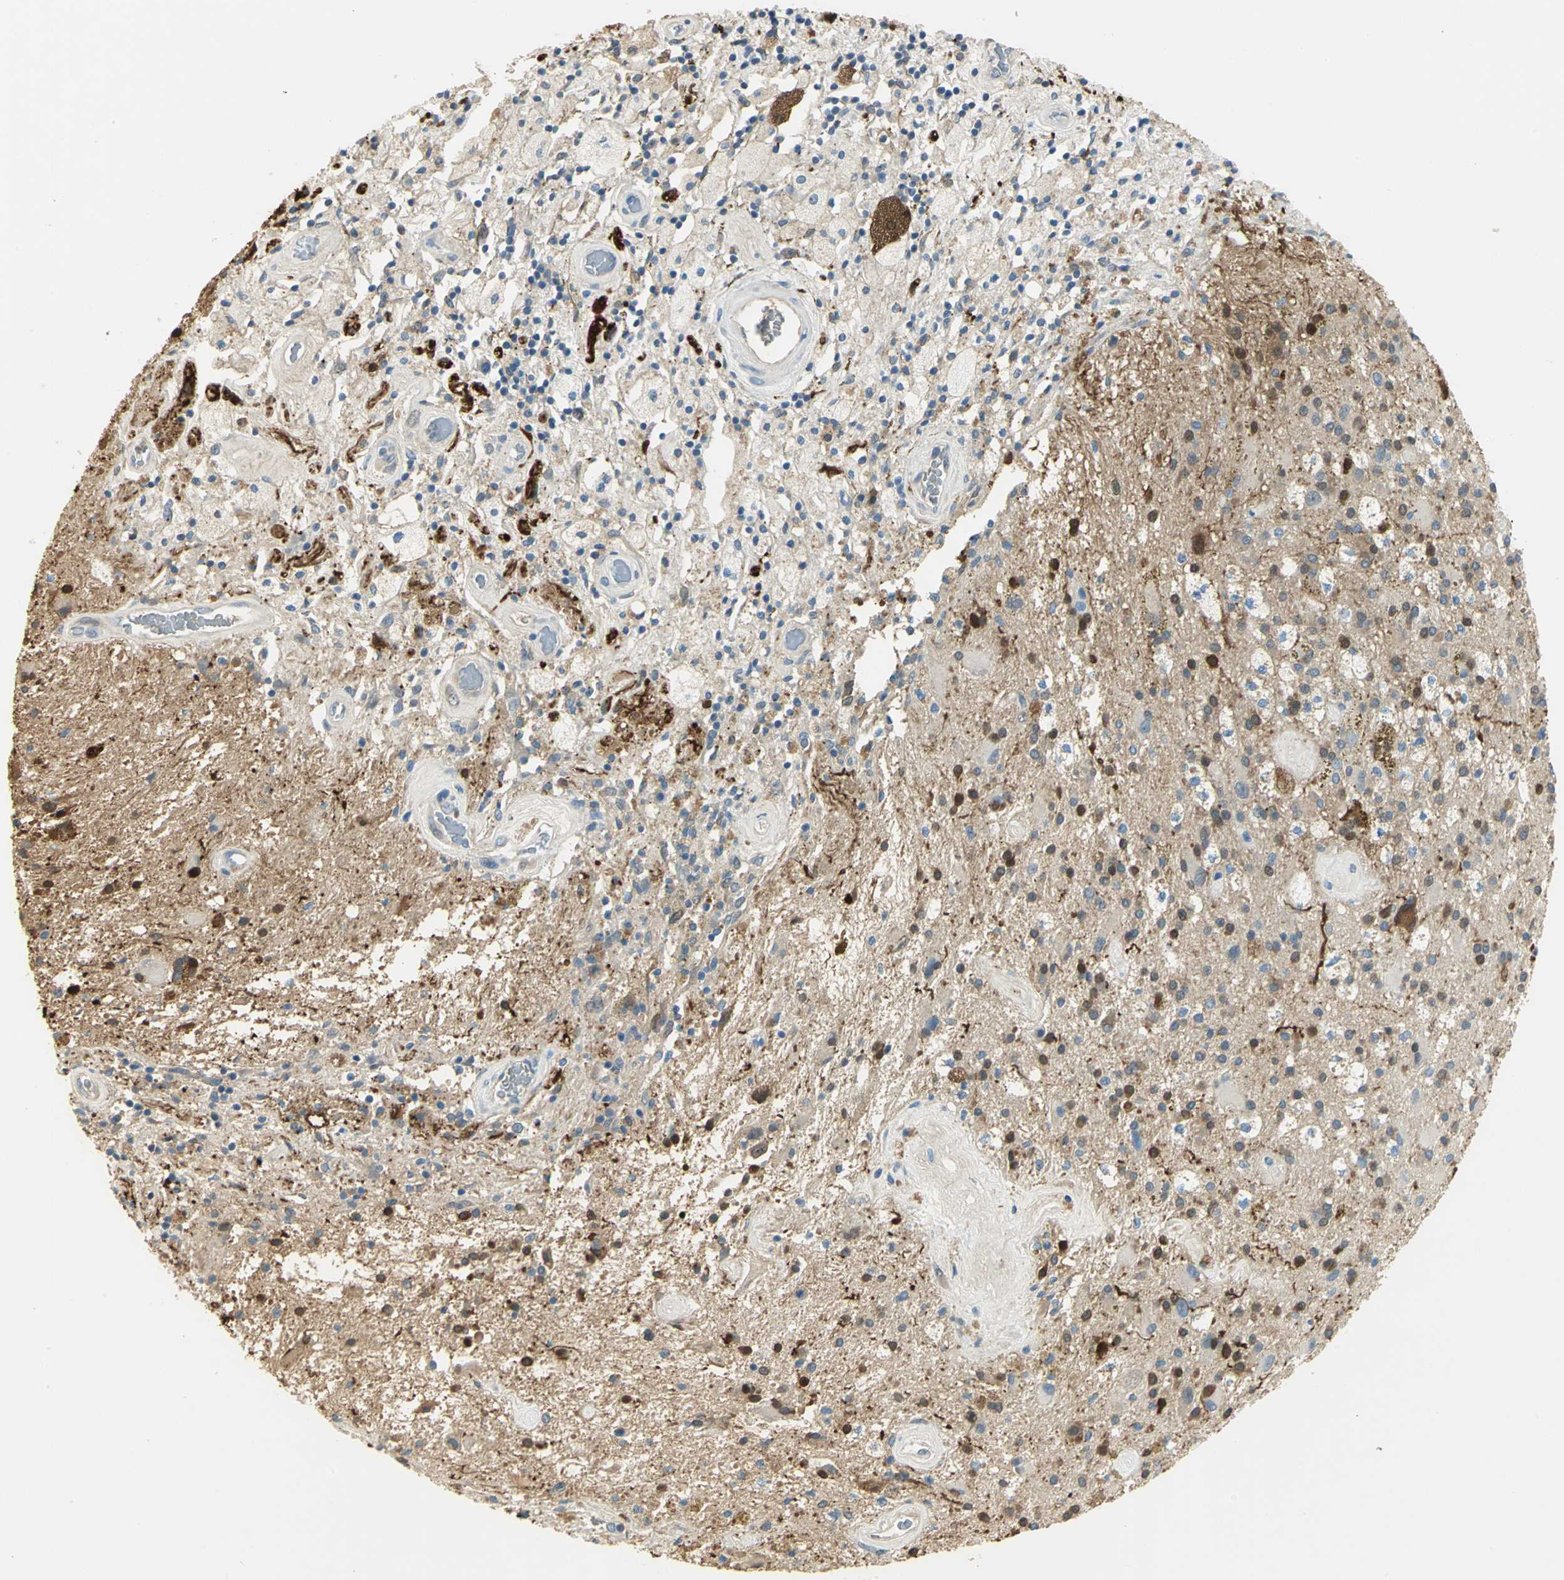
{"staining": {"intensity": "strong", "quantity": "<25%", "location": "cytoplasmic/membranous,nuclear"}, "tissue": "glioma", "cell_type": "Tumor cells", "image_type": "cancer", "snomed": [{"axis": "morphology", "description": "Glioma, malignant, Low grade"}, {"axis": "topography", "description": "Brain"}], "caption": "Protein expression analysis of glioma exhibits strong cytoplasmic/membranous and nuclear staining in about <25% of tumor cells.", "gene": "UCHL1", "patient": {"sex": "male", "age": 58}}